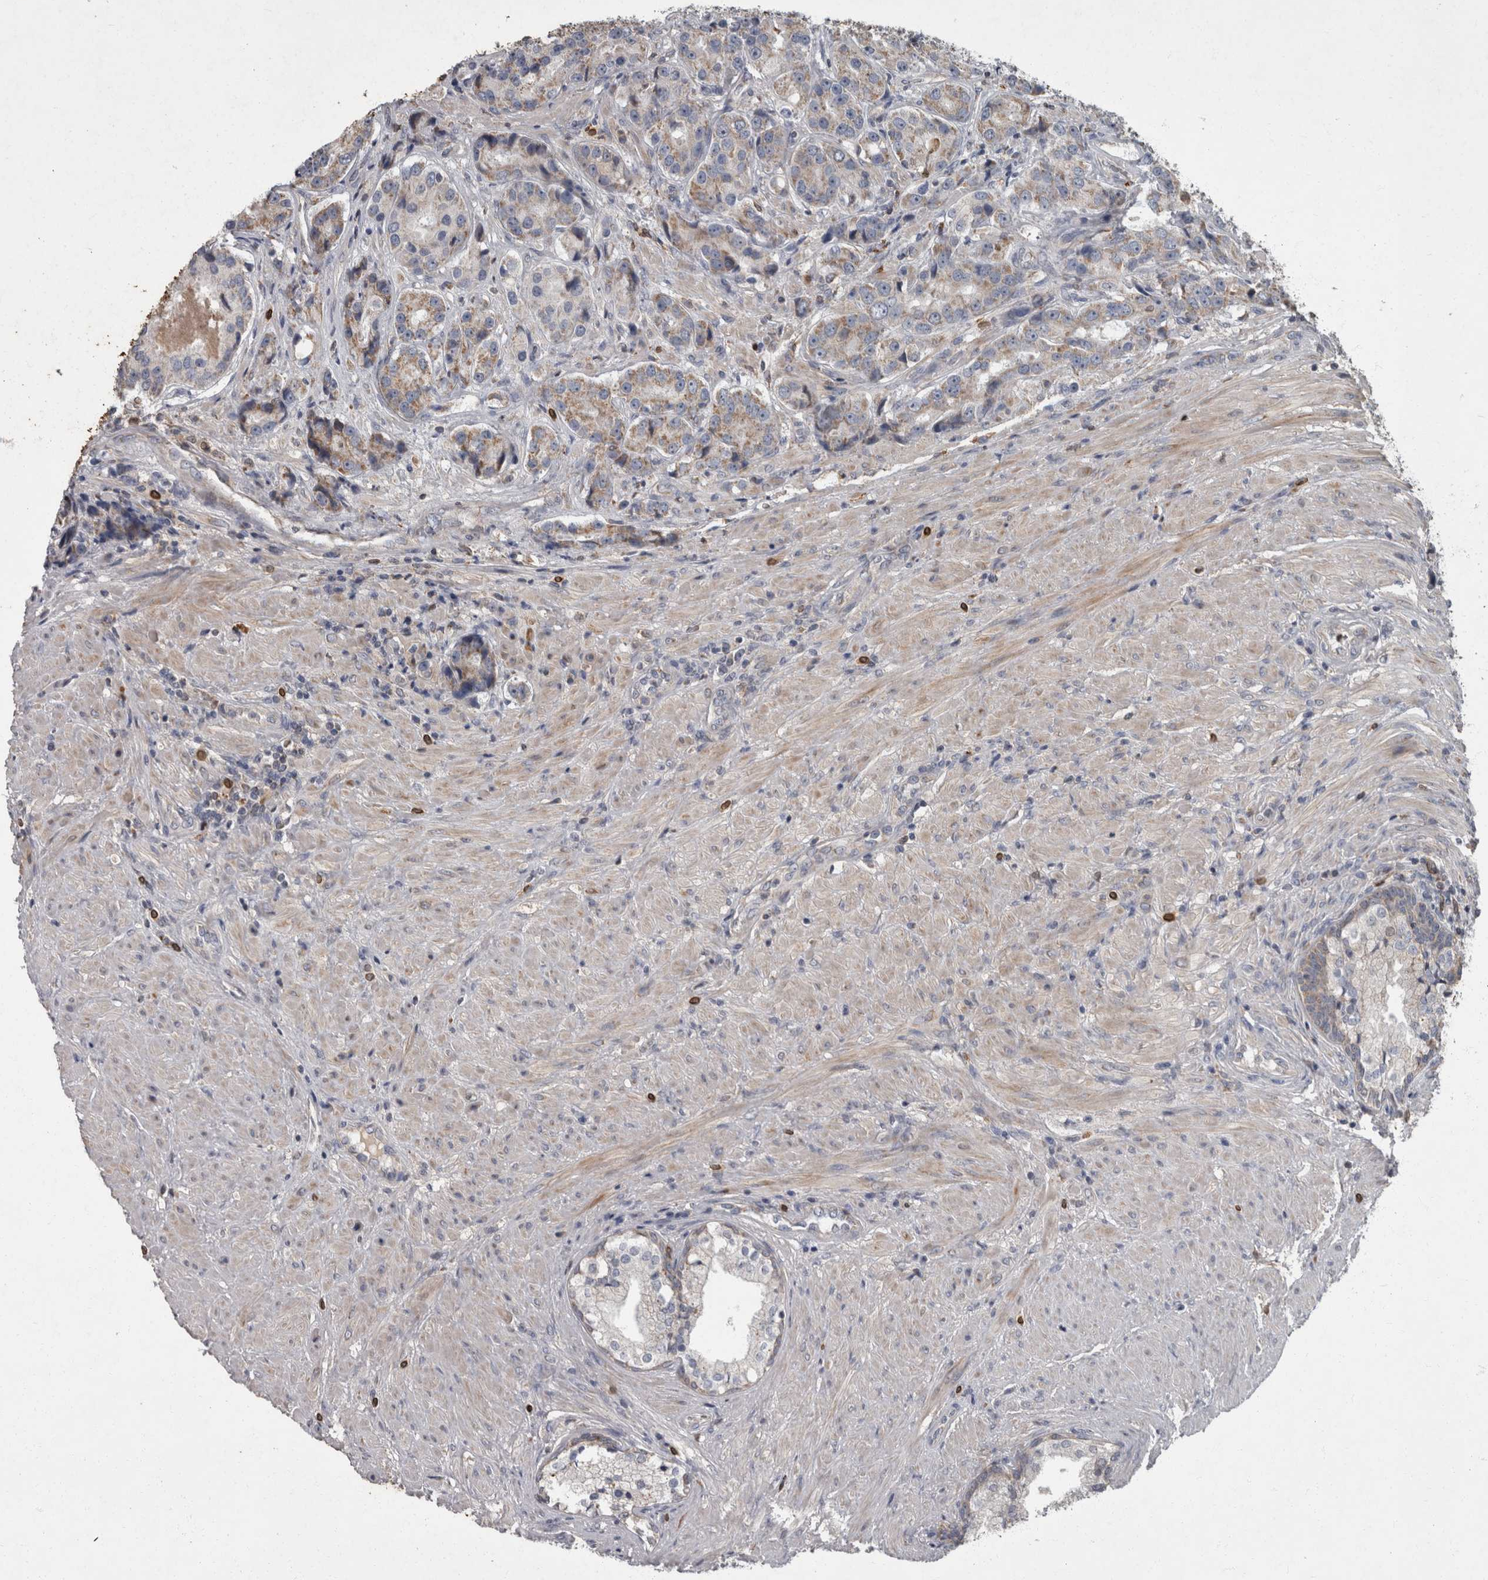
{"staining": {"intensity": "weak", "quantity": "25%-75%", "location": "cytoplasmic/membranous"}, "tissue": "prostate cancer", "cell_type": "Tumor cells", "image_type": "cancer", "snomed": [{"axis": "morphology", "description": "Adenocarcinoma, High grade"}, {"axis": "topography", "description": "Prostate"}], "caption": "Prostate cancer (high-grade adenocarcinoma) stained for a protein (brown) displays weak cytoplasmic/membranous positive positivity in about 25%-75% of tumor cells.", "gene": "PPP1R3C", "patient": {"sex": "male", "age": 60}}